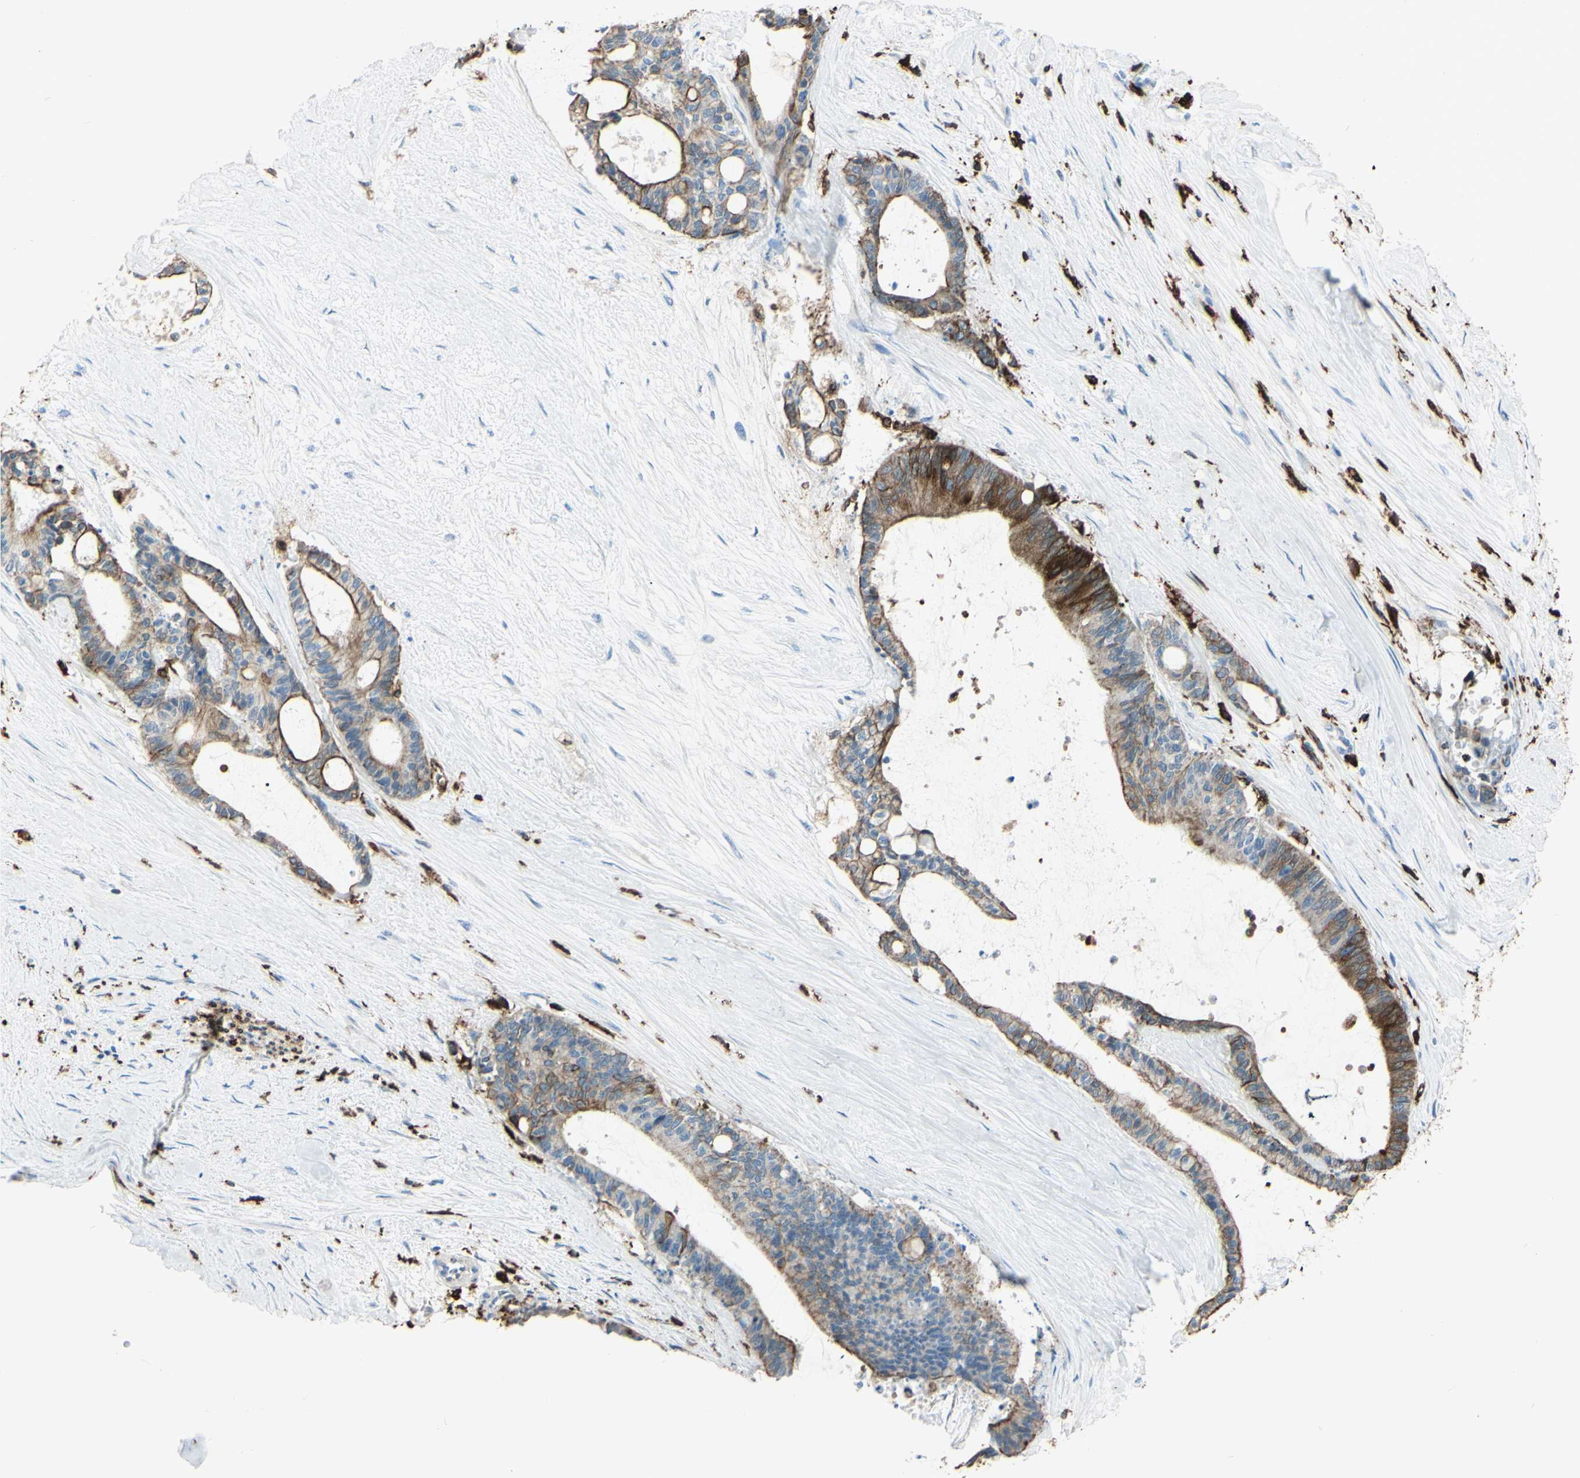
{"staining": {"intensity": "moderate", "quantity": ">75%", "location": "cytoplasmic/membranous"}, "tissue": "liver cancer", "cell_type": "Tumor cells", "image_type": "cancer", "snomed": [{"axis": "morphology", "description": "Cholangiocarcinoma"}, {"axis": "topography", "description": "Liver"}], "caption": "A medium amount of moderate cytoplasmic/membranous staining is present in approximately >75% of tumor cells in liver cancer tissue. (DAB IHC with brightfield microscopy, high magnification).", "gene": "CD74", "patient": {"sex": "female", "age": 73}}